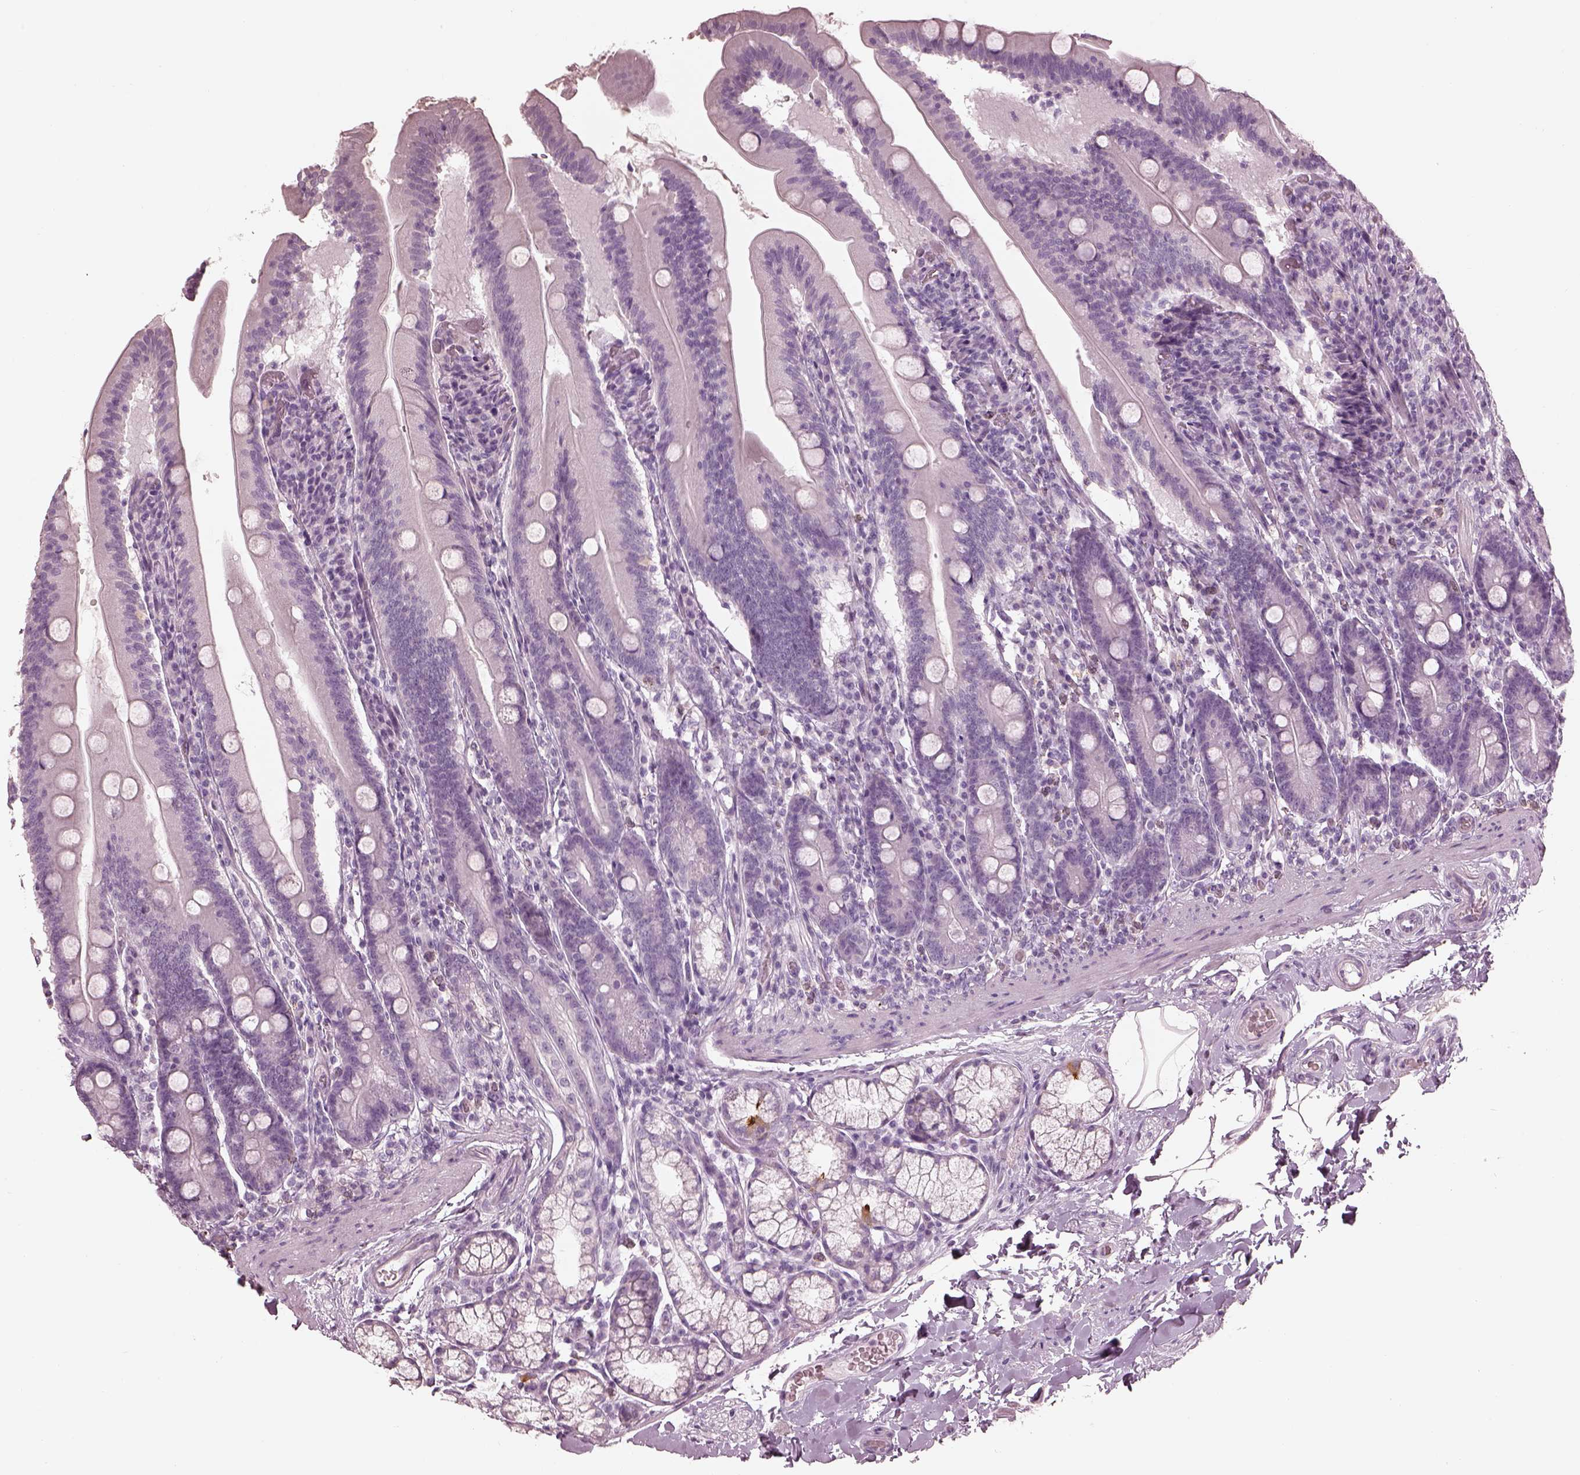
{"staining": {"intensity": "negative", "quantity": "none", "location": "none"}, "tissue": "small intestine", "cell_type": "Glandular cells", "image_type": "normal", "snomed": [{"axis": "morphology", "description": "Normal tissue, NOS"}, {"axis": "topography", "description": "Small intestine"}], "caption": "Immunohistochemistry photomicrograph of benign human small intestine stained for a protein (brown), which demonstrates no staining in glandular cells.", "gene": "RSPH9", "patient": {"sex": "male", "age": 37}}